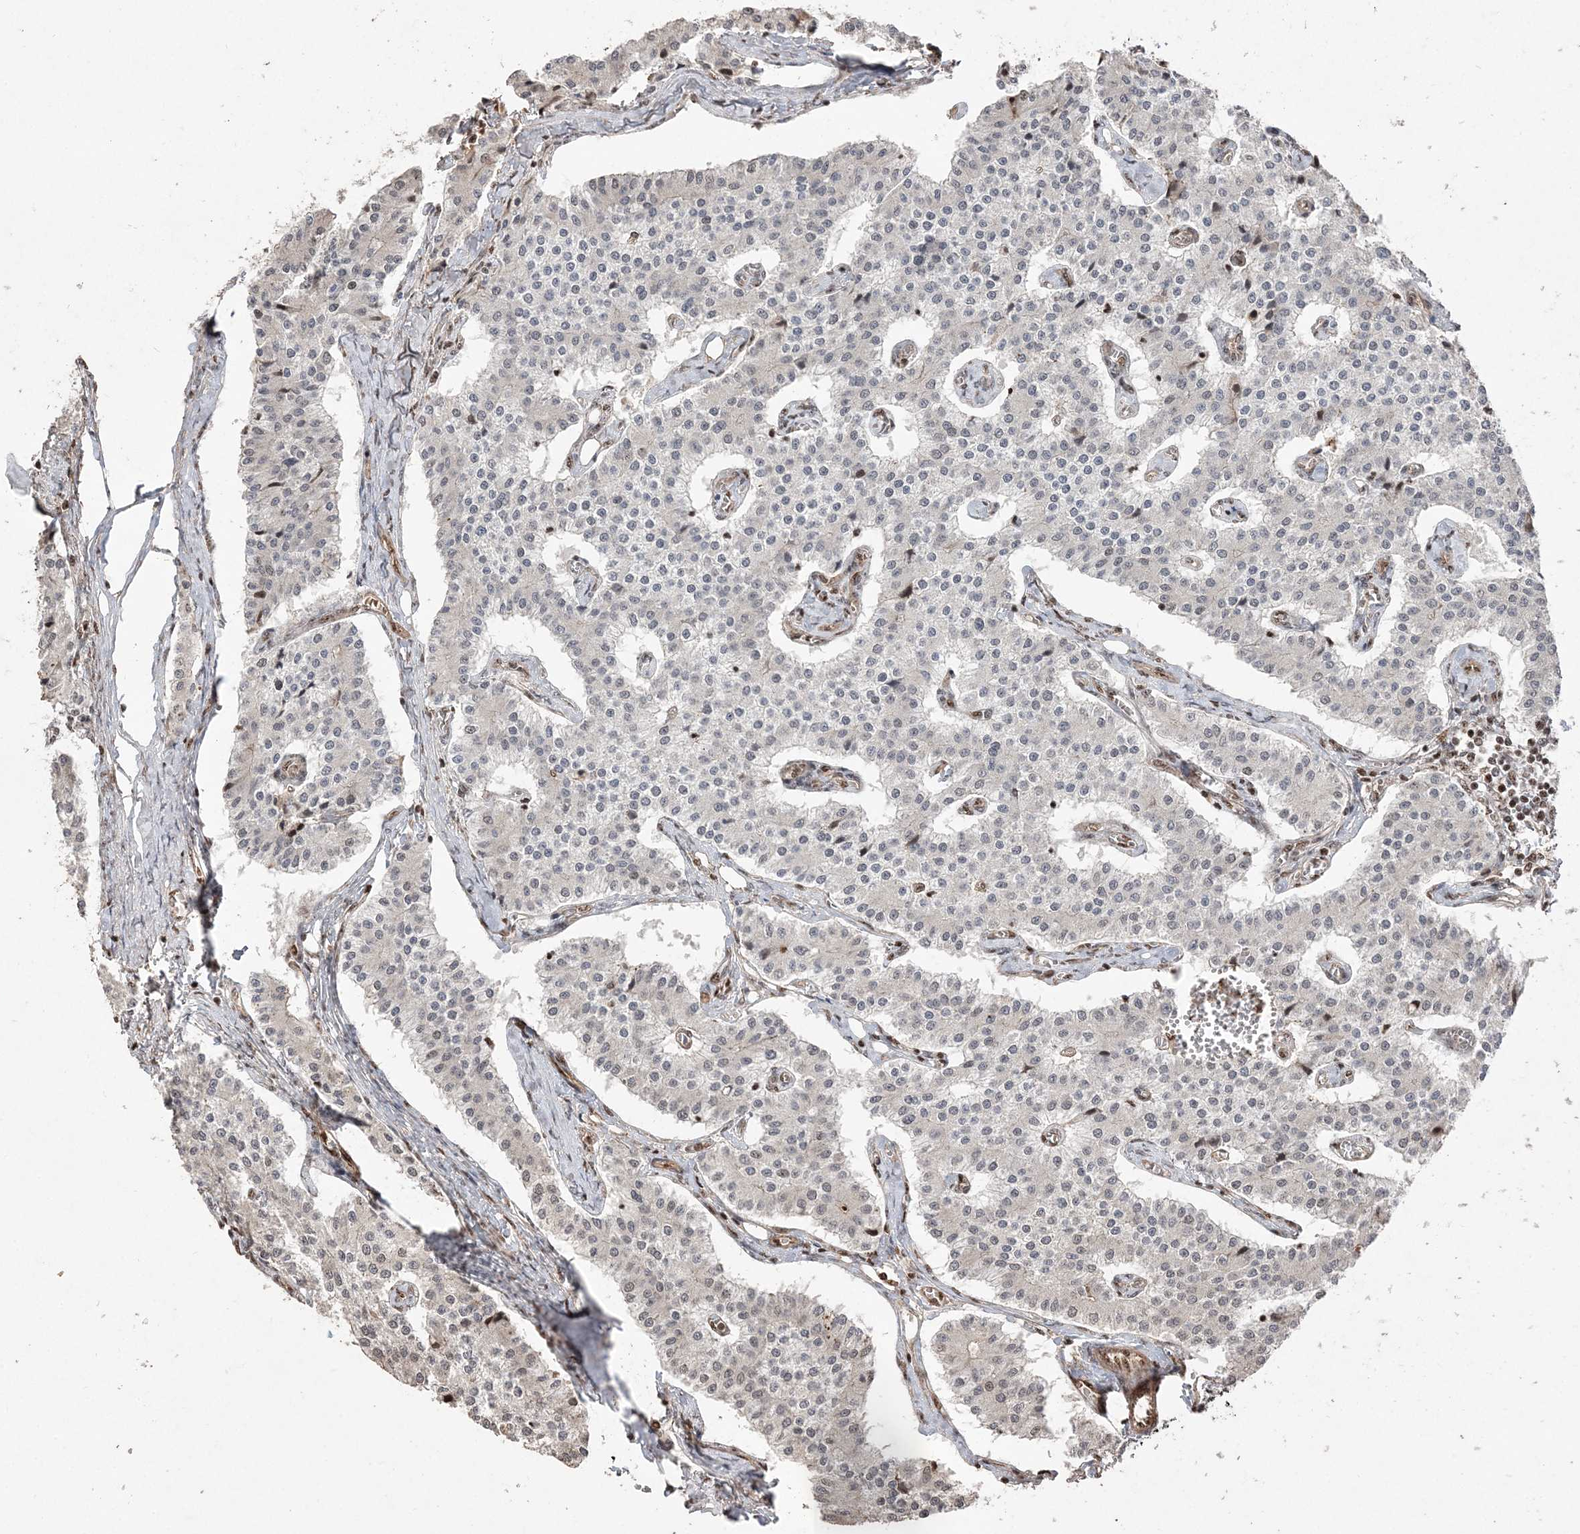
{"staining": {"intensity": "weak", "quantity": "<25%", "location": "nuclear"}, "tissue": "carcinoid", "cell_type": "Tumor cells", "image_type": "cancer", "snomed": [{"axis": "morphology", "description": "Carcinoid, malignant, NOS"}, {"axis": "topography", "description": "Colon"}], "caption": "Malignant carcinoid stained for a protein using immunohistochemistry (IHC) reveals no staining tumor cells.", "gene": "RBM17", "patient": {"sex": "female", "age": 52}}